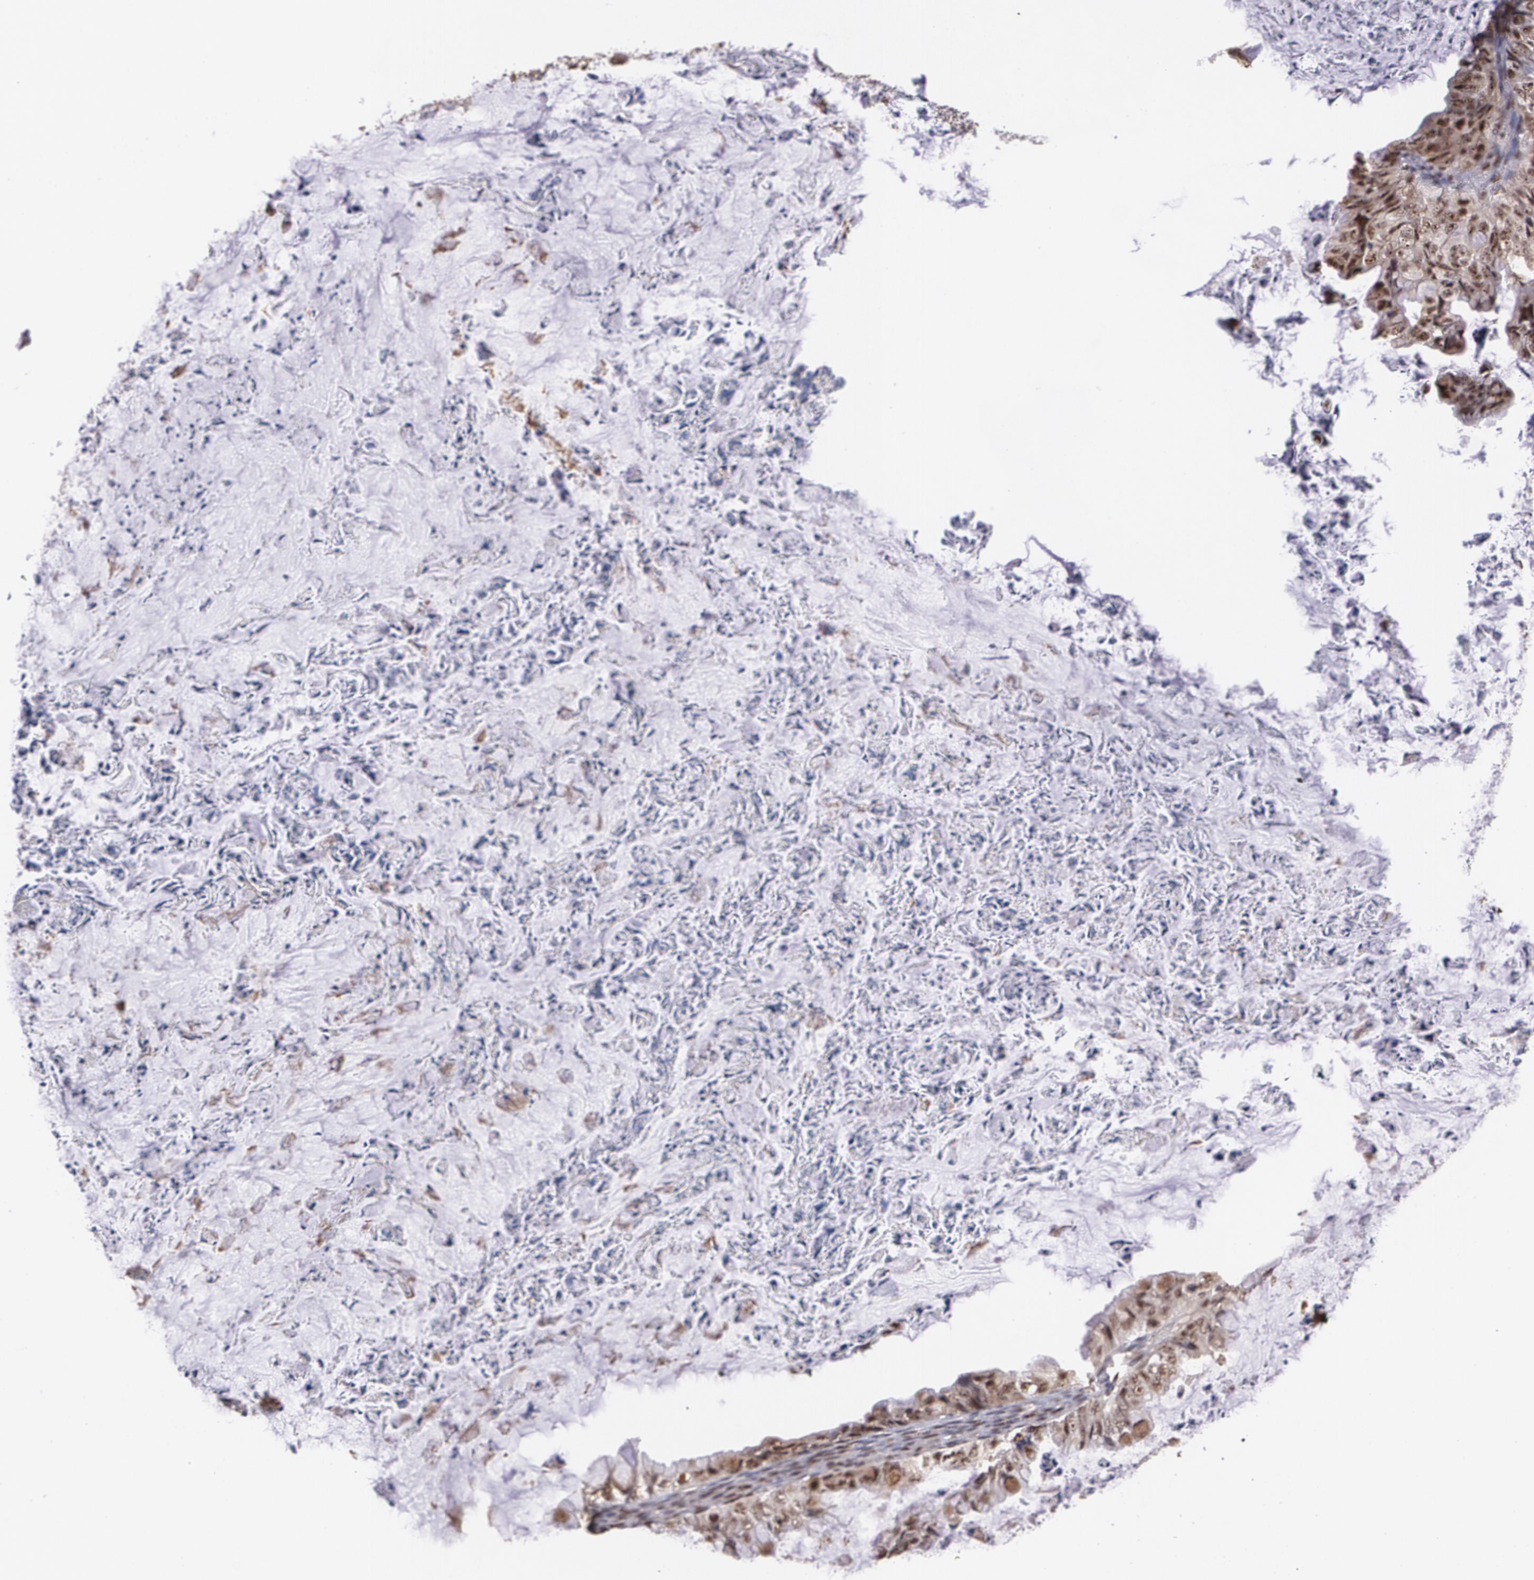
{"staining": {"intensity": "strong", "quantity": ">75%", "location": "cytoplasmic/membranous,nuclear"}, "tissue": "ovarian cancer", "cell_type": "Tumor cells", "image_type": "cancer", "snomed": [{"axis": "morphology", "description": "Cystadenocarcinoma, mucinous, NOS"}, {"axis": "topography", "description": "Ovary"}], "caption": "The histopathology image demonstrates a brown stain indicating the presence of a protein in the cytoplasmic/membranous and nuclear of tumor cells in ovarian cancer (mucinous cystadenocarcinoma).", "gene": "C6orf15", "patient": {"sex": "female", "age": 36}}